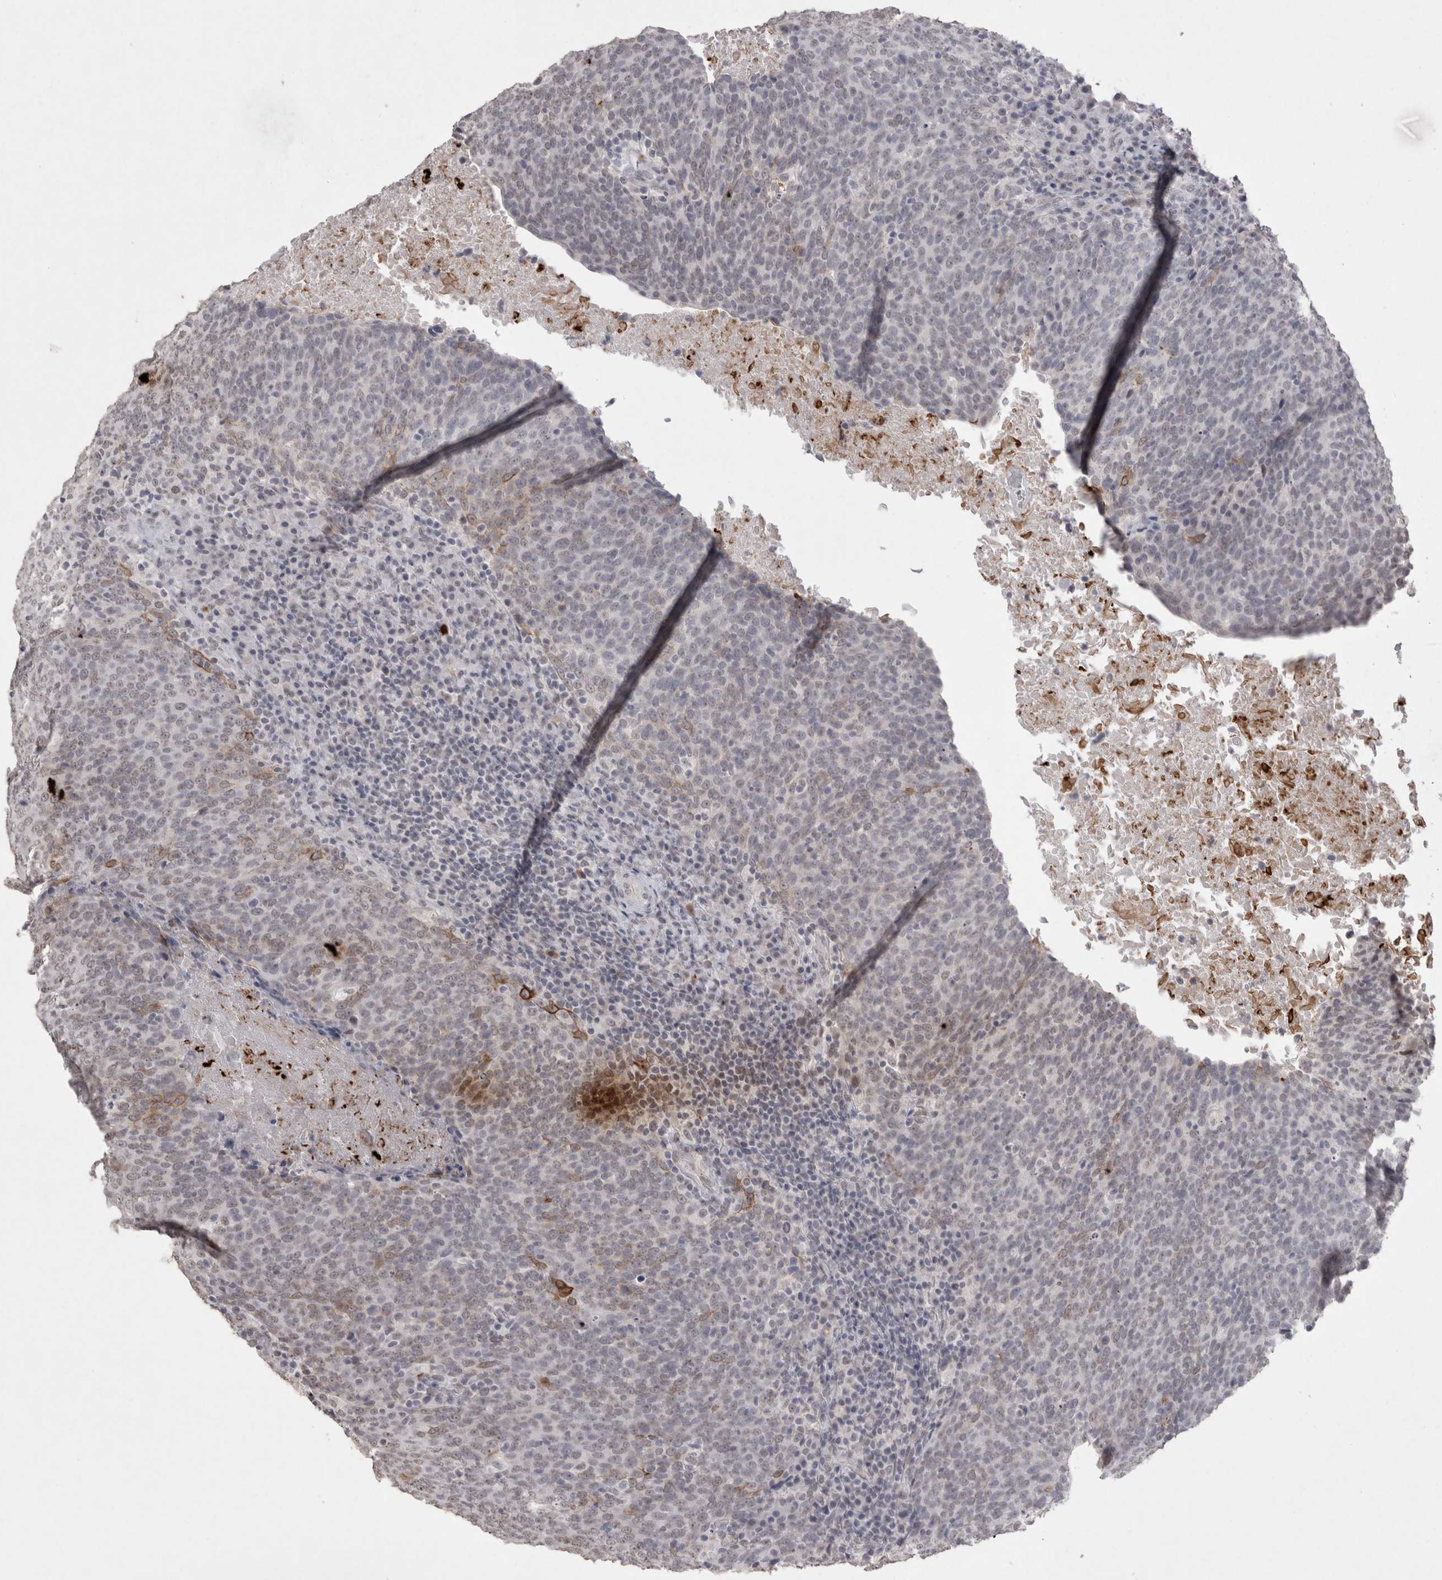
{"staining": {"intensity": "strong", "quantity": "<25%", "location": "cytoplasmic/membranous"}, "tissue": "head and neck cancer", "cell_type": "Tumor cells", "image_type": "cancer", "snomed": [{"axis": "morphology", "description": "Squamous cell carcinoma, NOS"}, {"axis": "morphology", "description": "Squamous cell carcinoma, metastatic, NOS"}, {"axis": "topography", "description": "Lymph node"}, {"axis": "topography", "description": "Head-Neck"}], "caption": "Immunohistochemistry (IHC) micrograph of head and neck cancer (squamous cell carcinoma) stained for a protein (brown), which displays medium levels of strong cytoplasmic/membranous staining in about <25% of tumor cells.", "gene": "DDX4", "patient": {"sex": "male", "age": 62}}